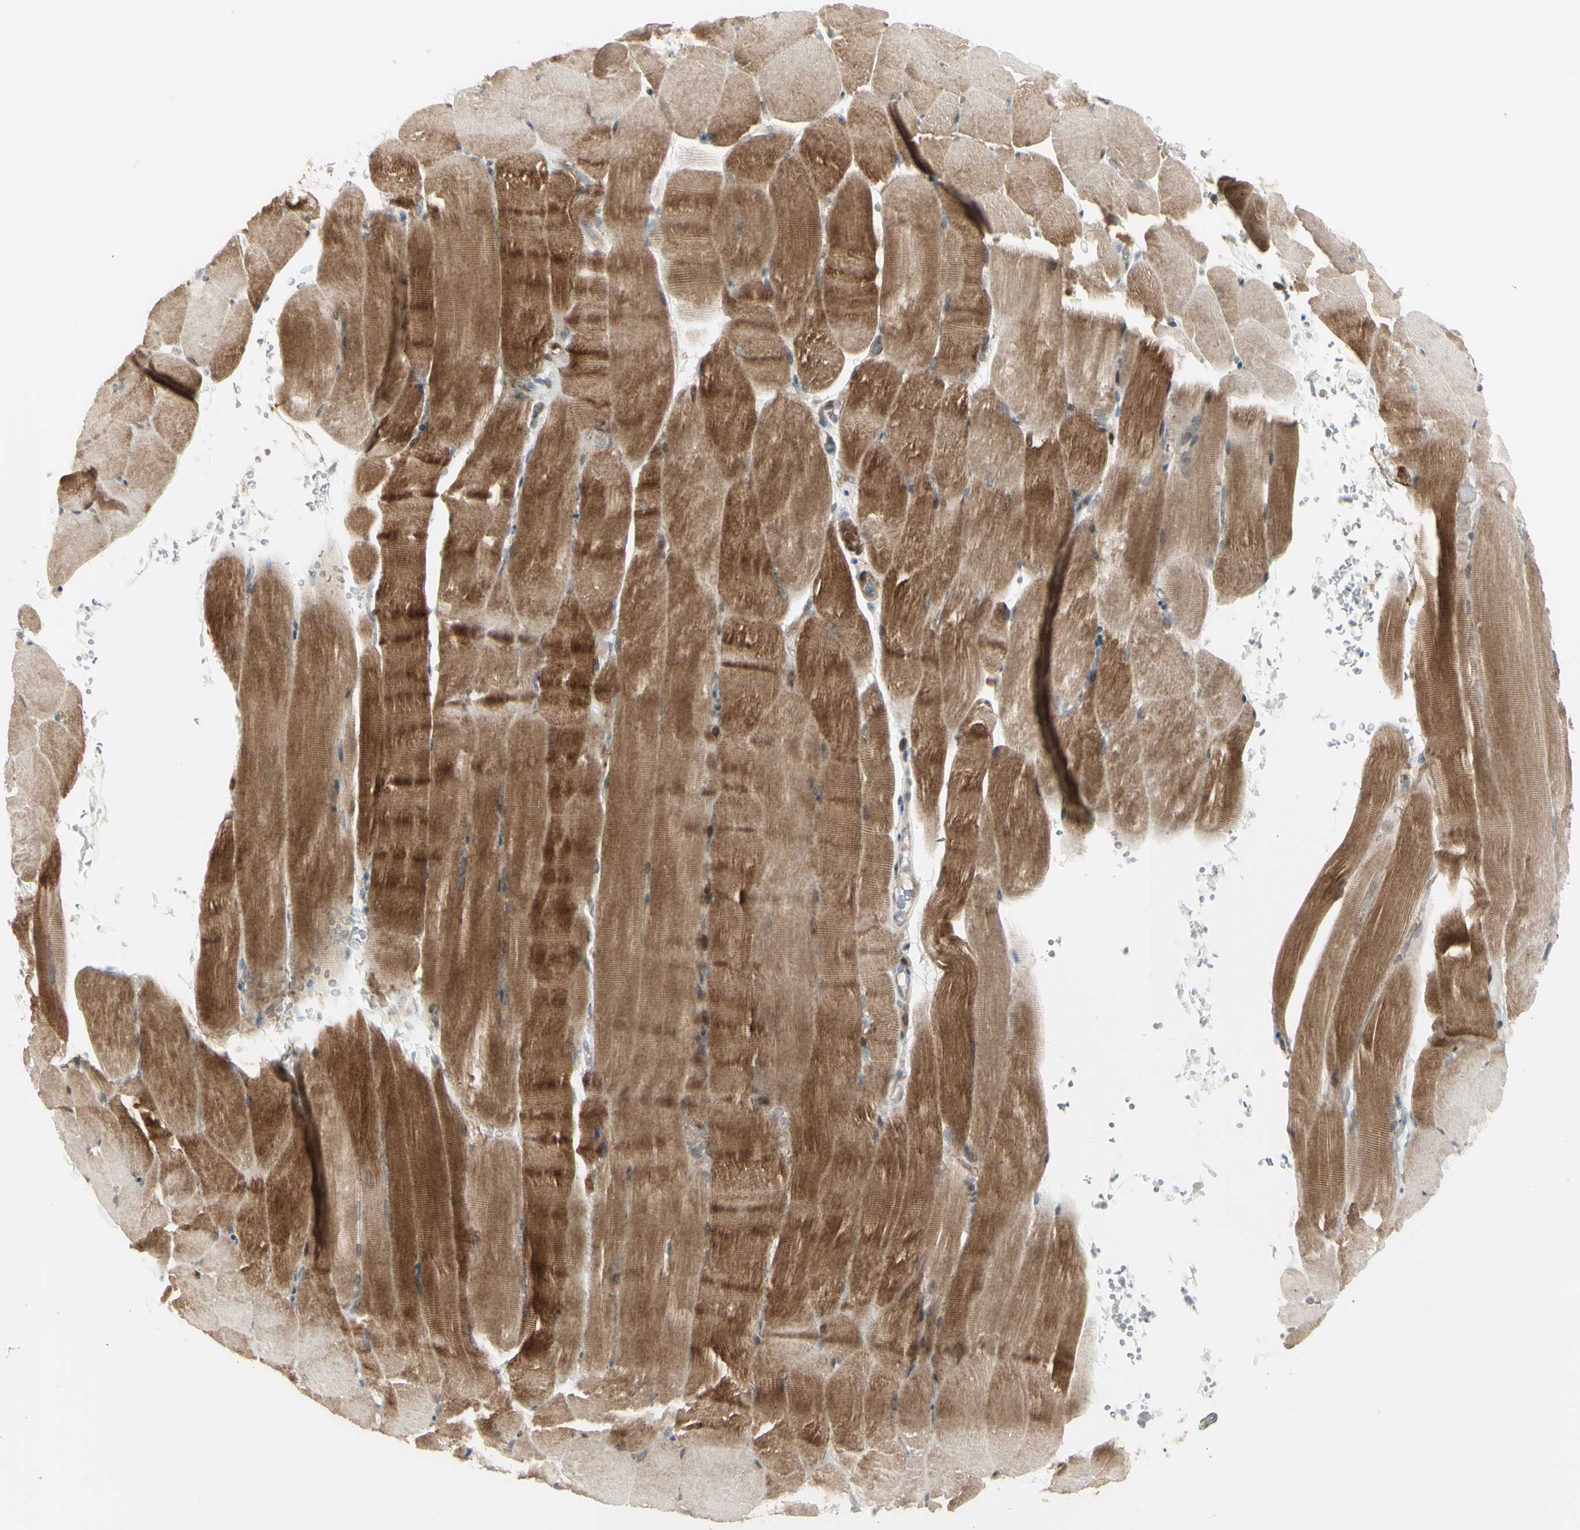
{"staining": {"intensity": "moderate", "quantity": ">75%", "location": "cytoplasmic/membranous"}, "tissue": "skeletal muscle", "cell_type": "Myocytes", "image_type": "normal", "snomed": [{"axis": "morphology", "description": "Normal tissue, NOS"}, {"axis": "topography", "description": "Skeletal muscle"}, {"axis": "topography", "description": "Parathyroid gland"}], "caption": "The immunohistochemical stain labels moderate cytoplasmic/membranous positivity in myocytes of unremarkable skeletal muscle.", "gene": "NDFIP1", "patient": {"sex": "female", "age": 37}}